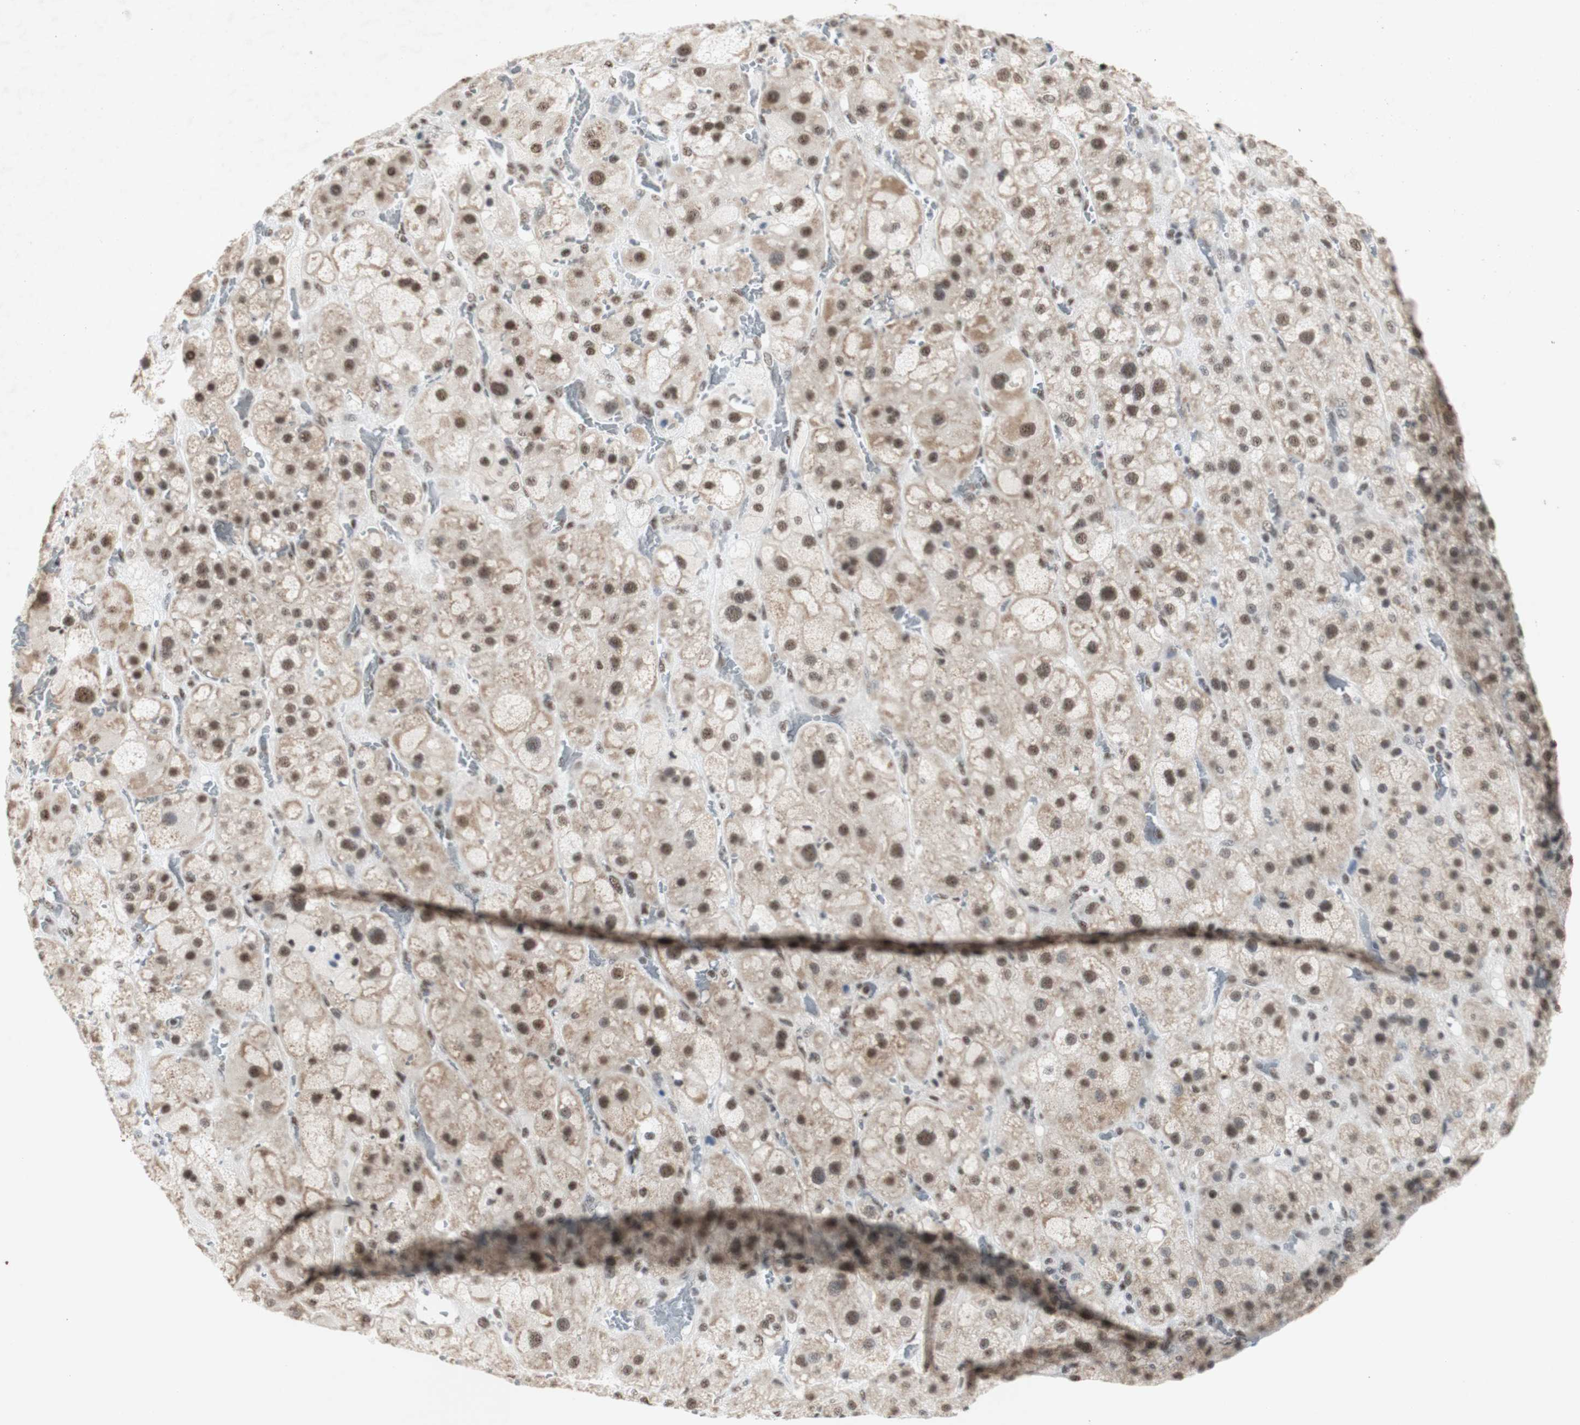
{"staining": {"intensity": "moderate", "quantity": ">75%", "location": "nuclear"}, "tissue": "adrenal gland", "cell_type": "Glandular cells", "image_type": "normal", "snomed": [{"axis": "morphology", "description": "Normal tissue, NOS"}, {"axis": "topography", "description": "Adrenal gland"}], "caption": "Protein positivity by immunohistochemistry demonstrates moderate nuclear positivity in approximately >75% of glandular cells in benign adrenal gland.", "gene": "SNRPB", "patient": {"sex": "female", "age": 47}}